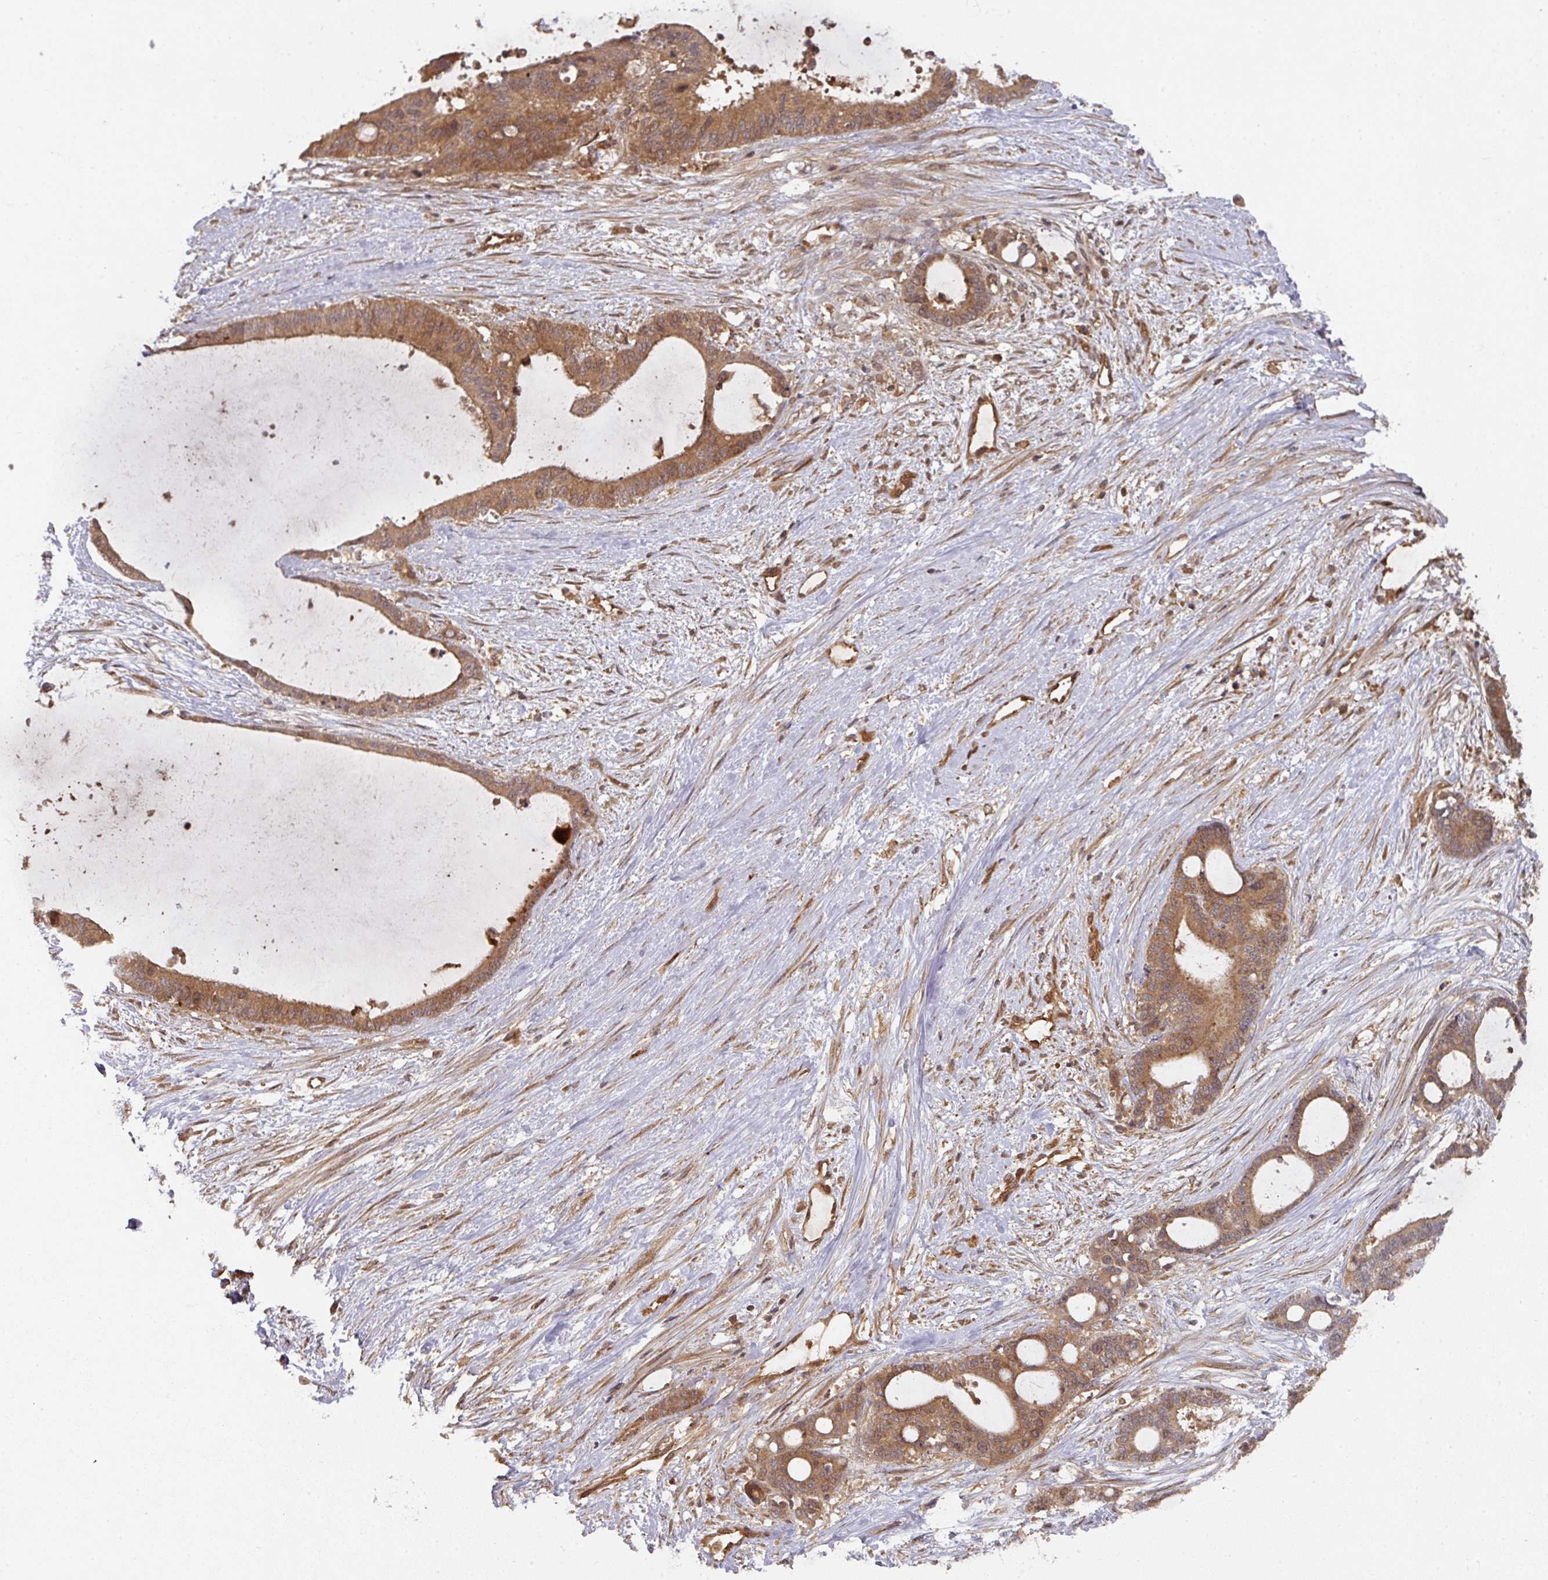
{"staining": {"intensity": "moderate", "quantity": ">75%", "location": "cytoplasmic/membranous"}, "tissue": "liver cancer", "cell_type": "Tumor cells", "image_type": "cancer", "snomed": [{"axis": "morphology", "description": "Normal tissue, NOS"}, {"axis": "morphology", "description": "Cholangiocarcinoma"}, {"axis": "topography", "description": "Liver"}, {"axis": "topography", "description": "Peripheral nerve tissue"}], "caption": "Approximately >75% of tumor cells in human liver cancer (cholangiocarcinoma) demonstrate moderate cytoplasmic/membranous protein expression as visualized by brown immunohistochemical staining.", "gene": "EIF4EBP2", "patient": {"sex": "female", "age": 73}}